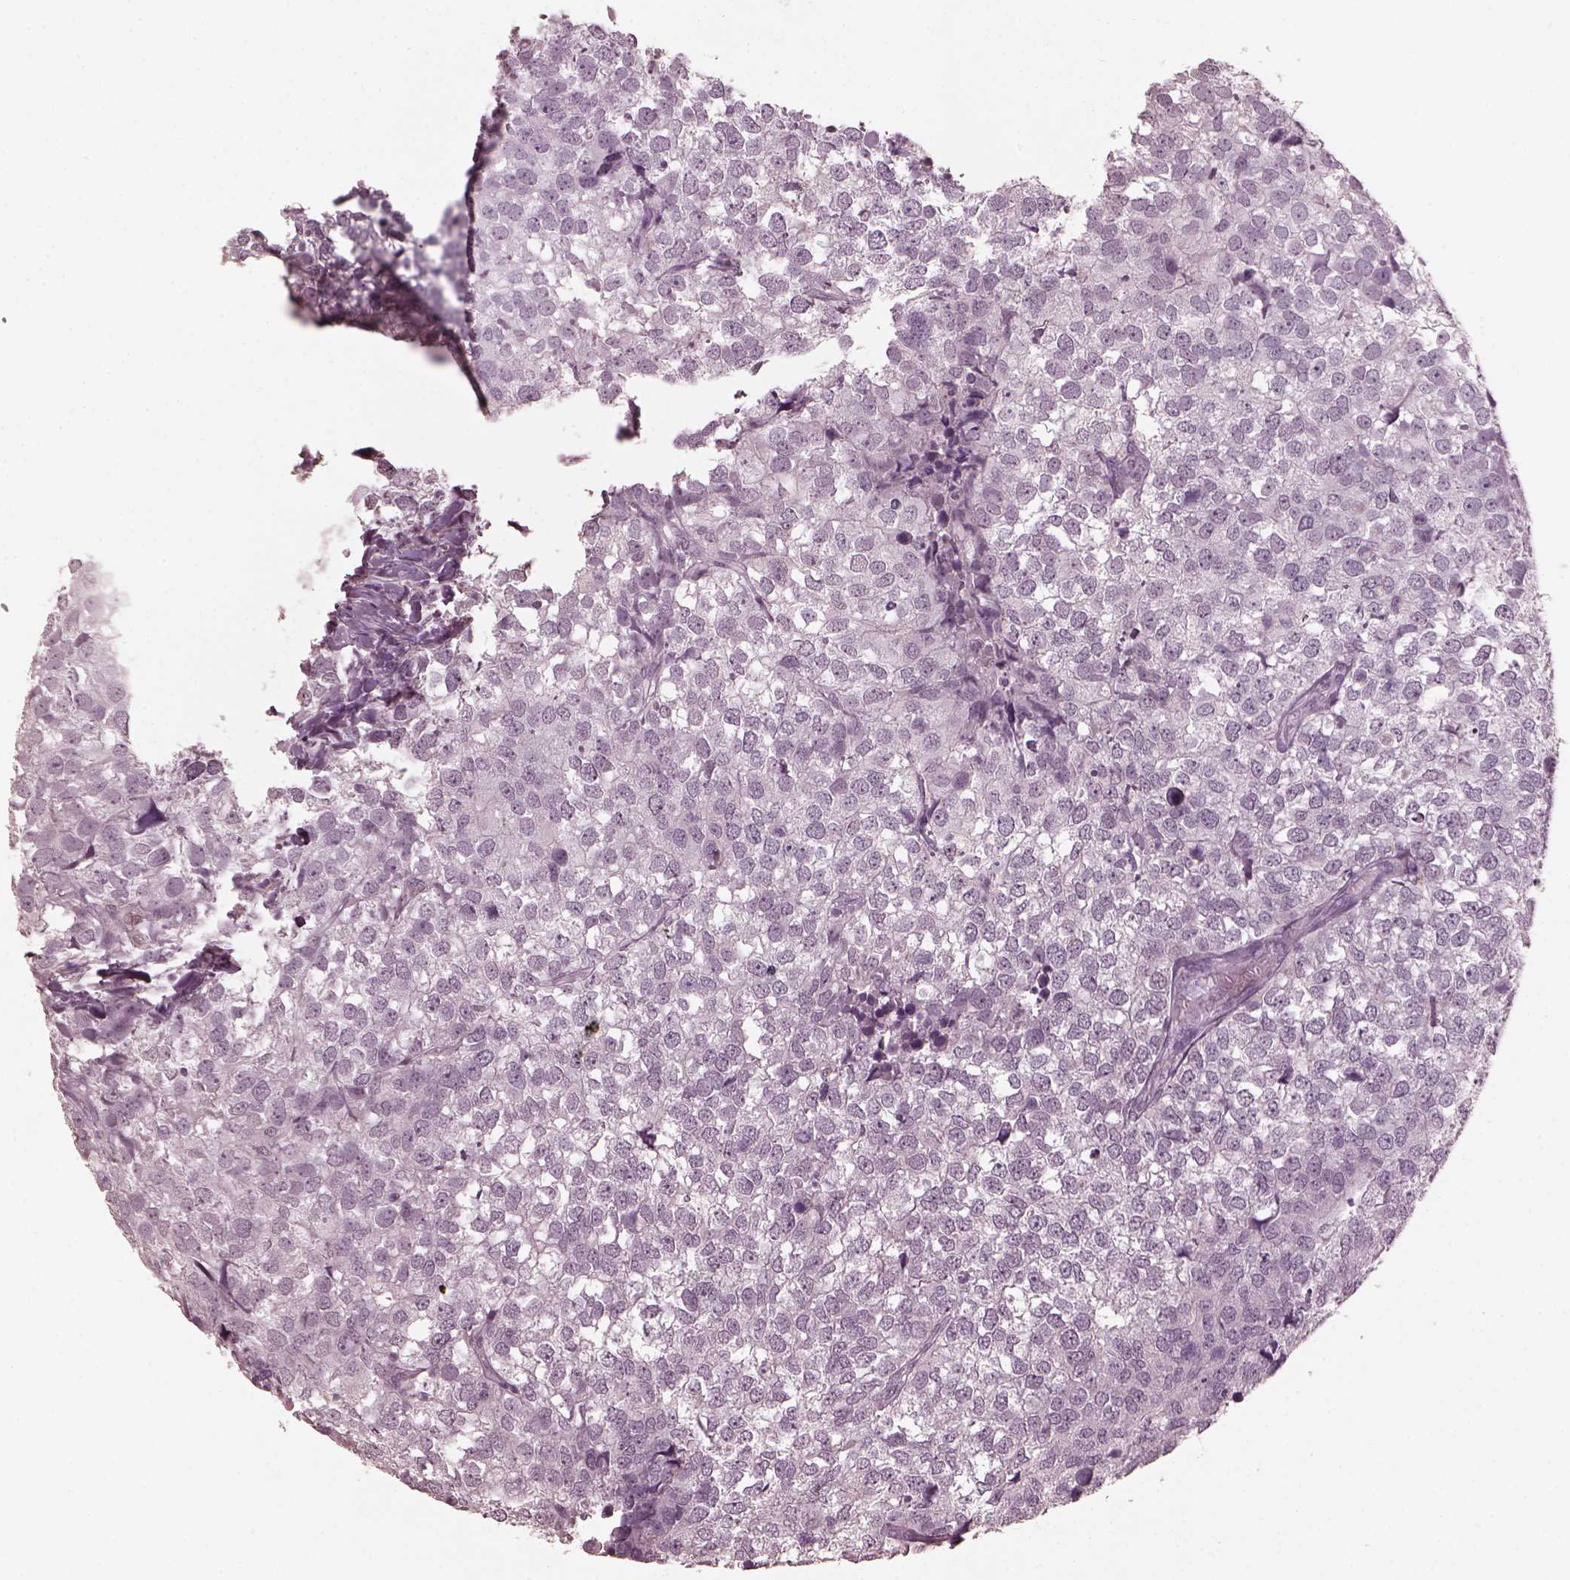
{"staining": {"intensity": "negative", "quantity": "none", "location": "none"}, "tissue": "breast cancer", "cell_type": "Tumor cells", "image_type": "cancer", "snomed": [{"axis": "morphology", "description": "Duct carcinoma"}, {"axis": "topography", "description": "Breast"}], "caption": "Immunohistochemistry photomicrograph of neoplastic tissue: human breast cancer stained with DAB demonstrates no significant protein expression in tumor cells.", "gene": "TSKS", "patient": {"sex": "female", "age": 30}}